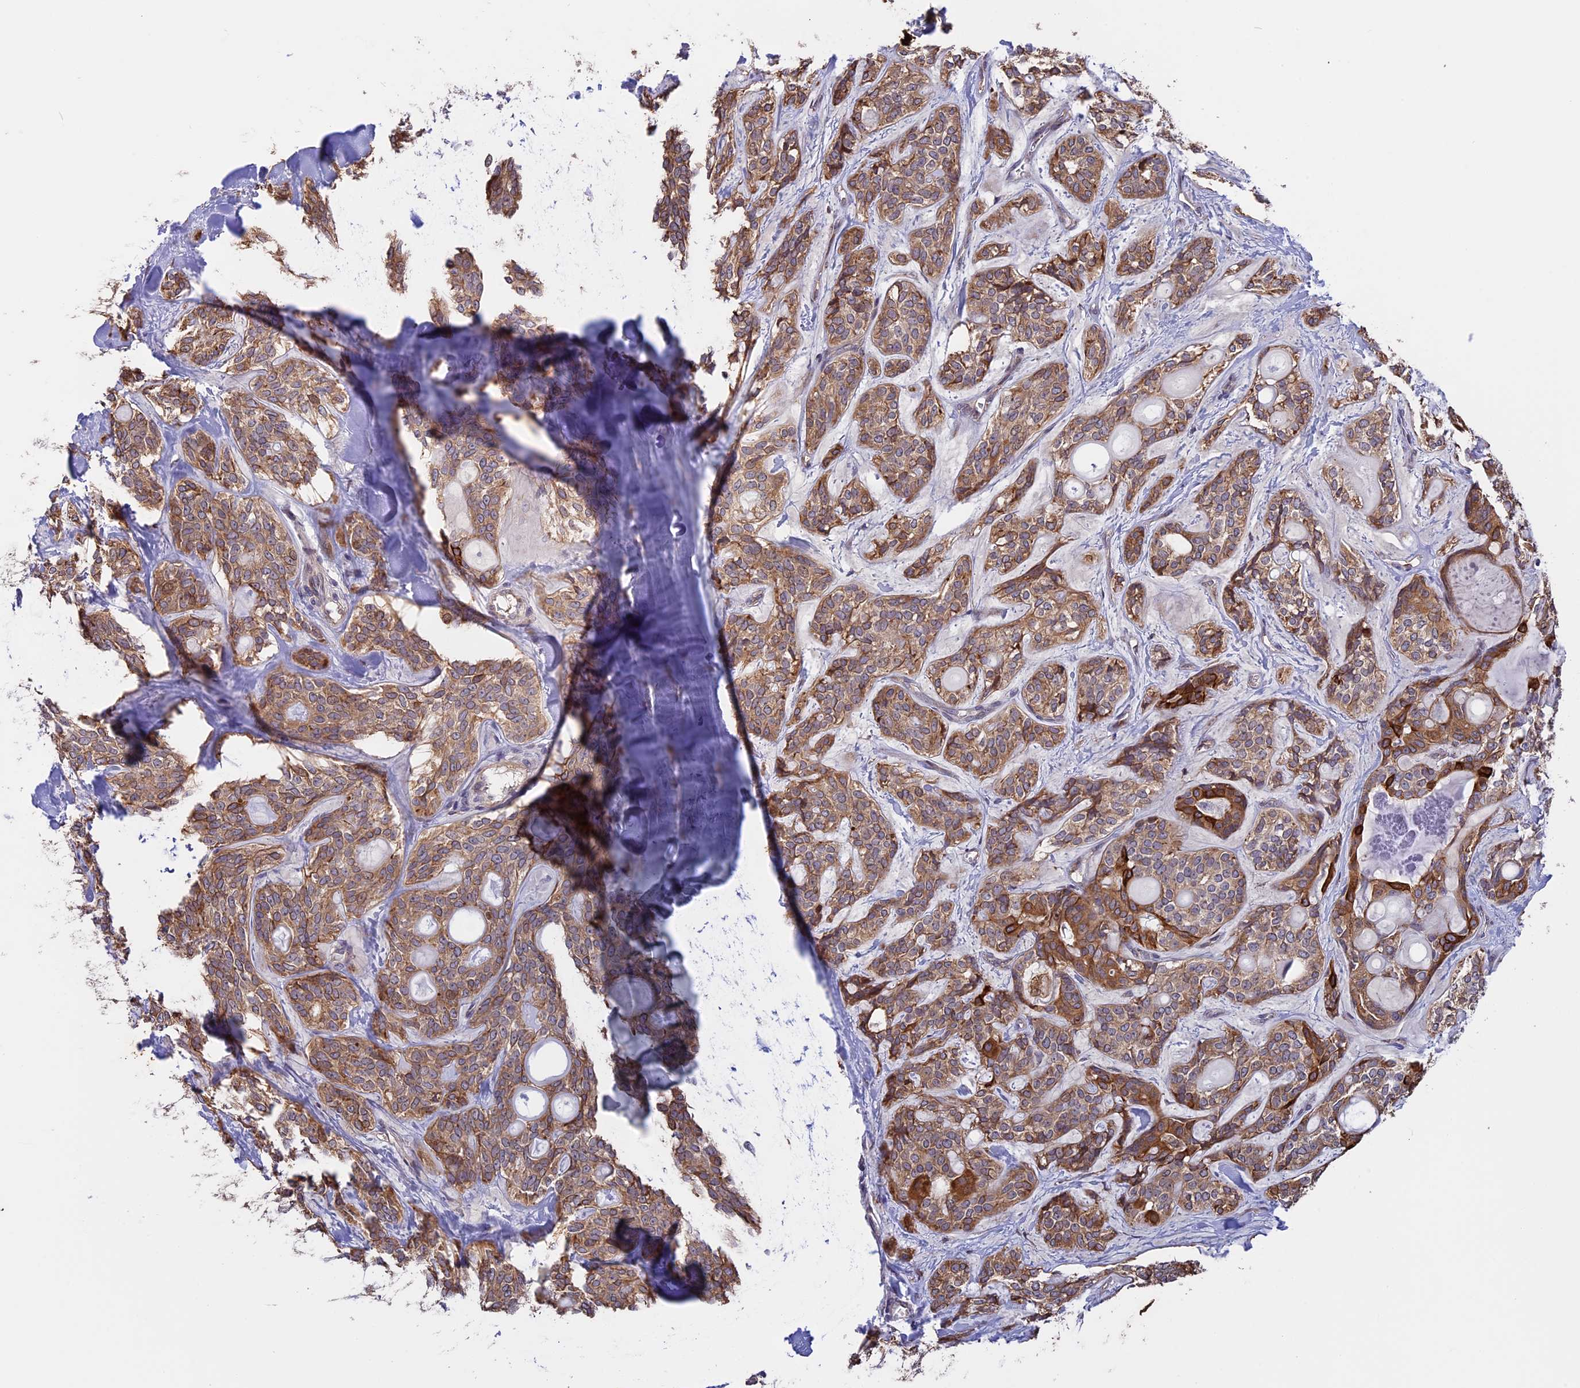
{"staining": {"intensity": "moderate", "quantity": ">75%", "location": "cytoplasmic/membranous"}, "tissue": "head and neck cancer", "cell_type": "Tumor cells", "image_type": "cancer", "snomed": [{"axis": "morphology", "description": "Adenocarcinoma, NOS"}, {"axis": "topography", "description": "Head-Neck"}], "caption": "This micrograph shows head and neck cancer (adenocarcinoma) stained with IHC to label a protein in brown. The cytoplasmic/membranous of tumor cells show moderate positivity for the protein. Nuclei are counter-stained blue.", "gene": "DMRTA2", "patient": {"sex": "male", "age": 66}}